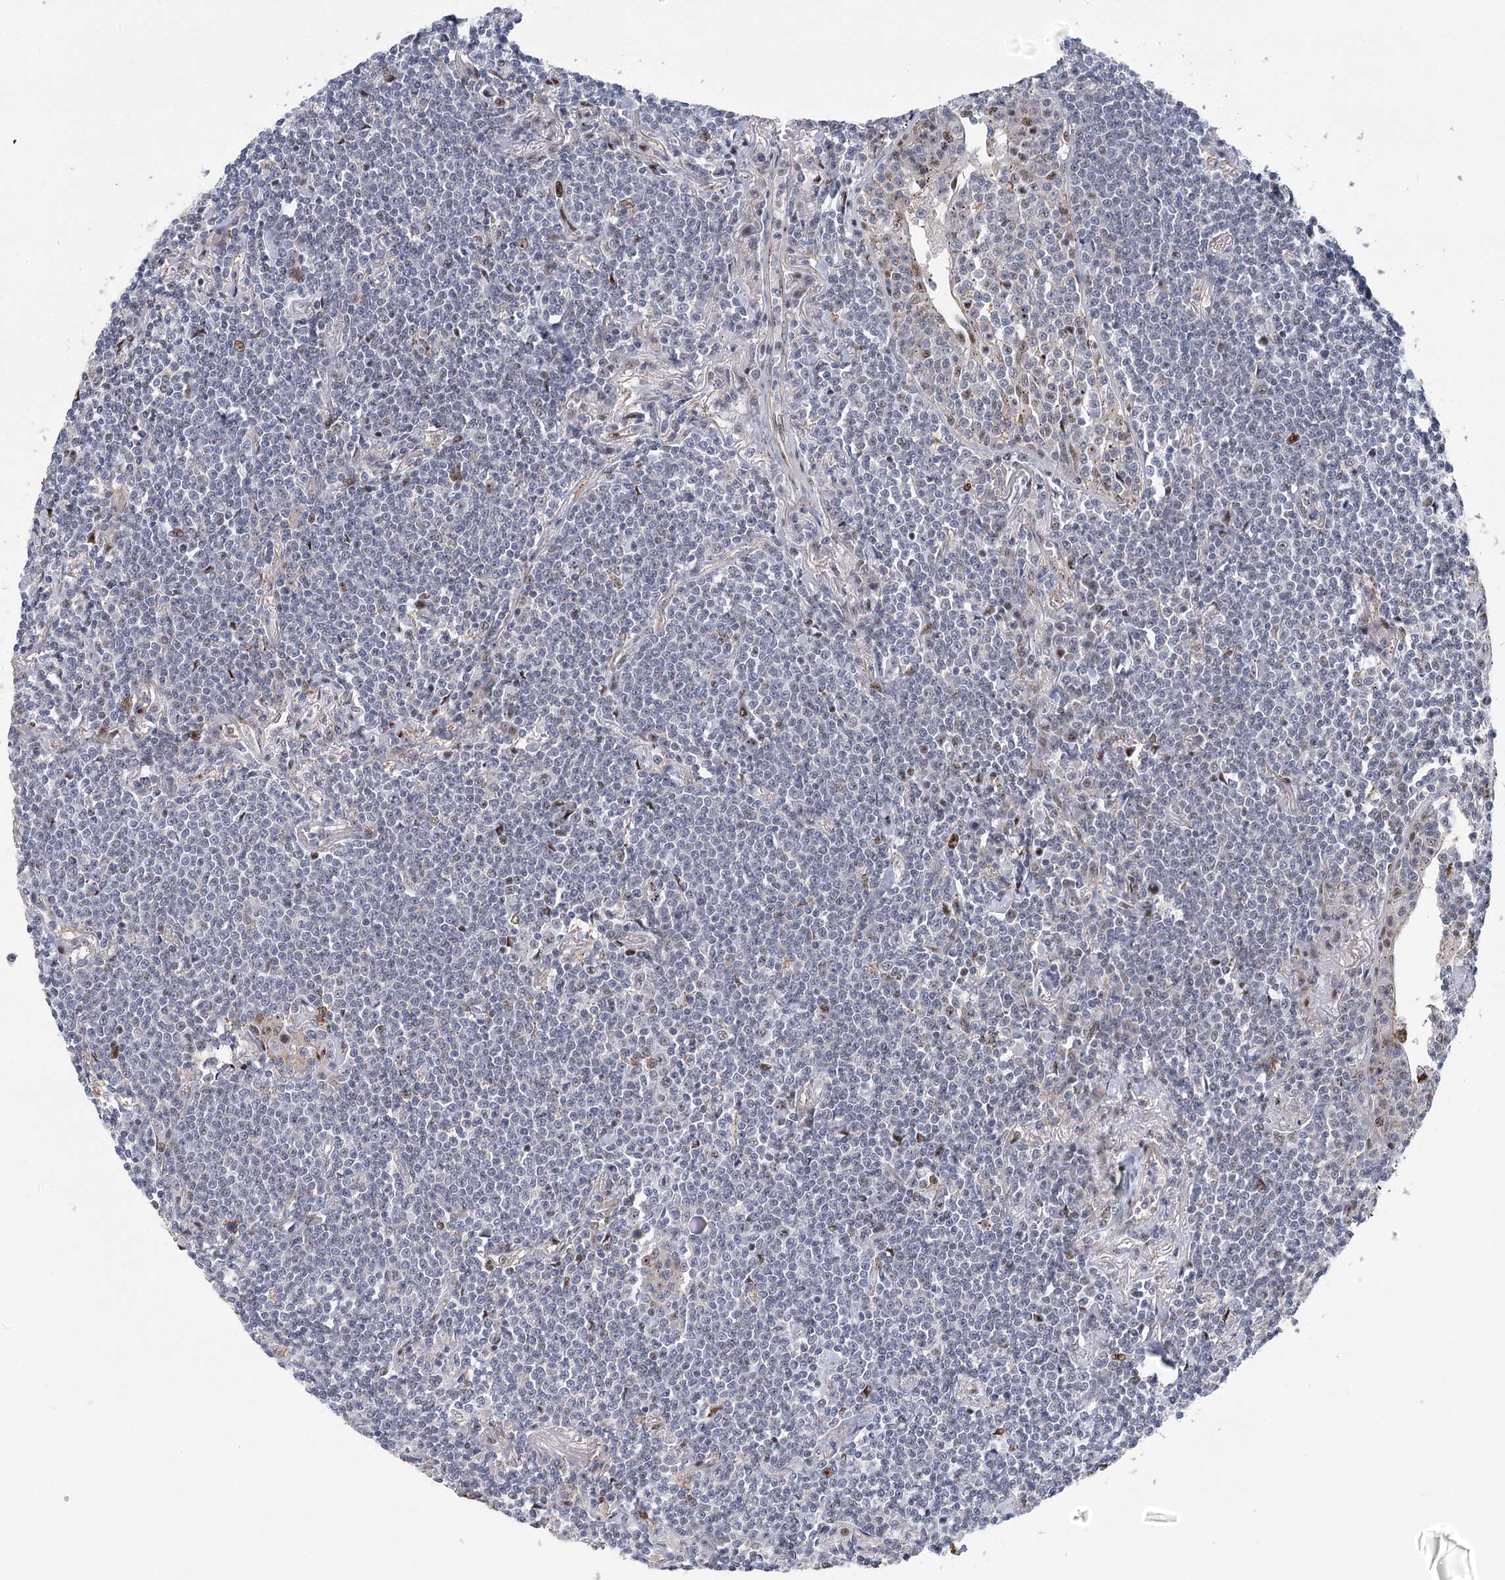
{"staining": {"intensity": "negative", "quantity": "none", "location": "none"}, "tissue": "lymphoma", "cell_type": "Tumor cells", "image_type": "cancer", "snomed": [{"axis": "morphology", "description": "Malignant lymphoma, non-Hodgkin's type, Low grade"}, {"axis": "topography", "description": "Lung"}], "caption": "Image shows no significant protein positivity in tumor cells of malignant lymphoma, non-Hodgkin's type (low-grade).", "gene": "CAMTA1", "patient": {"sex": "female", "age": 71}}